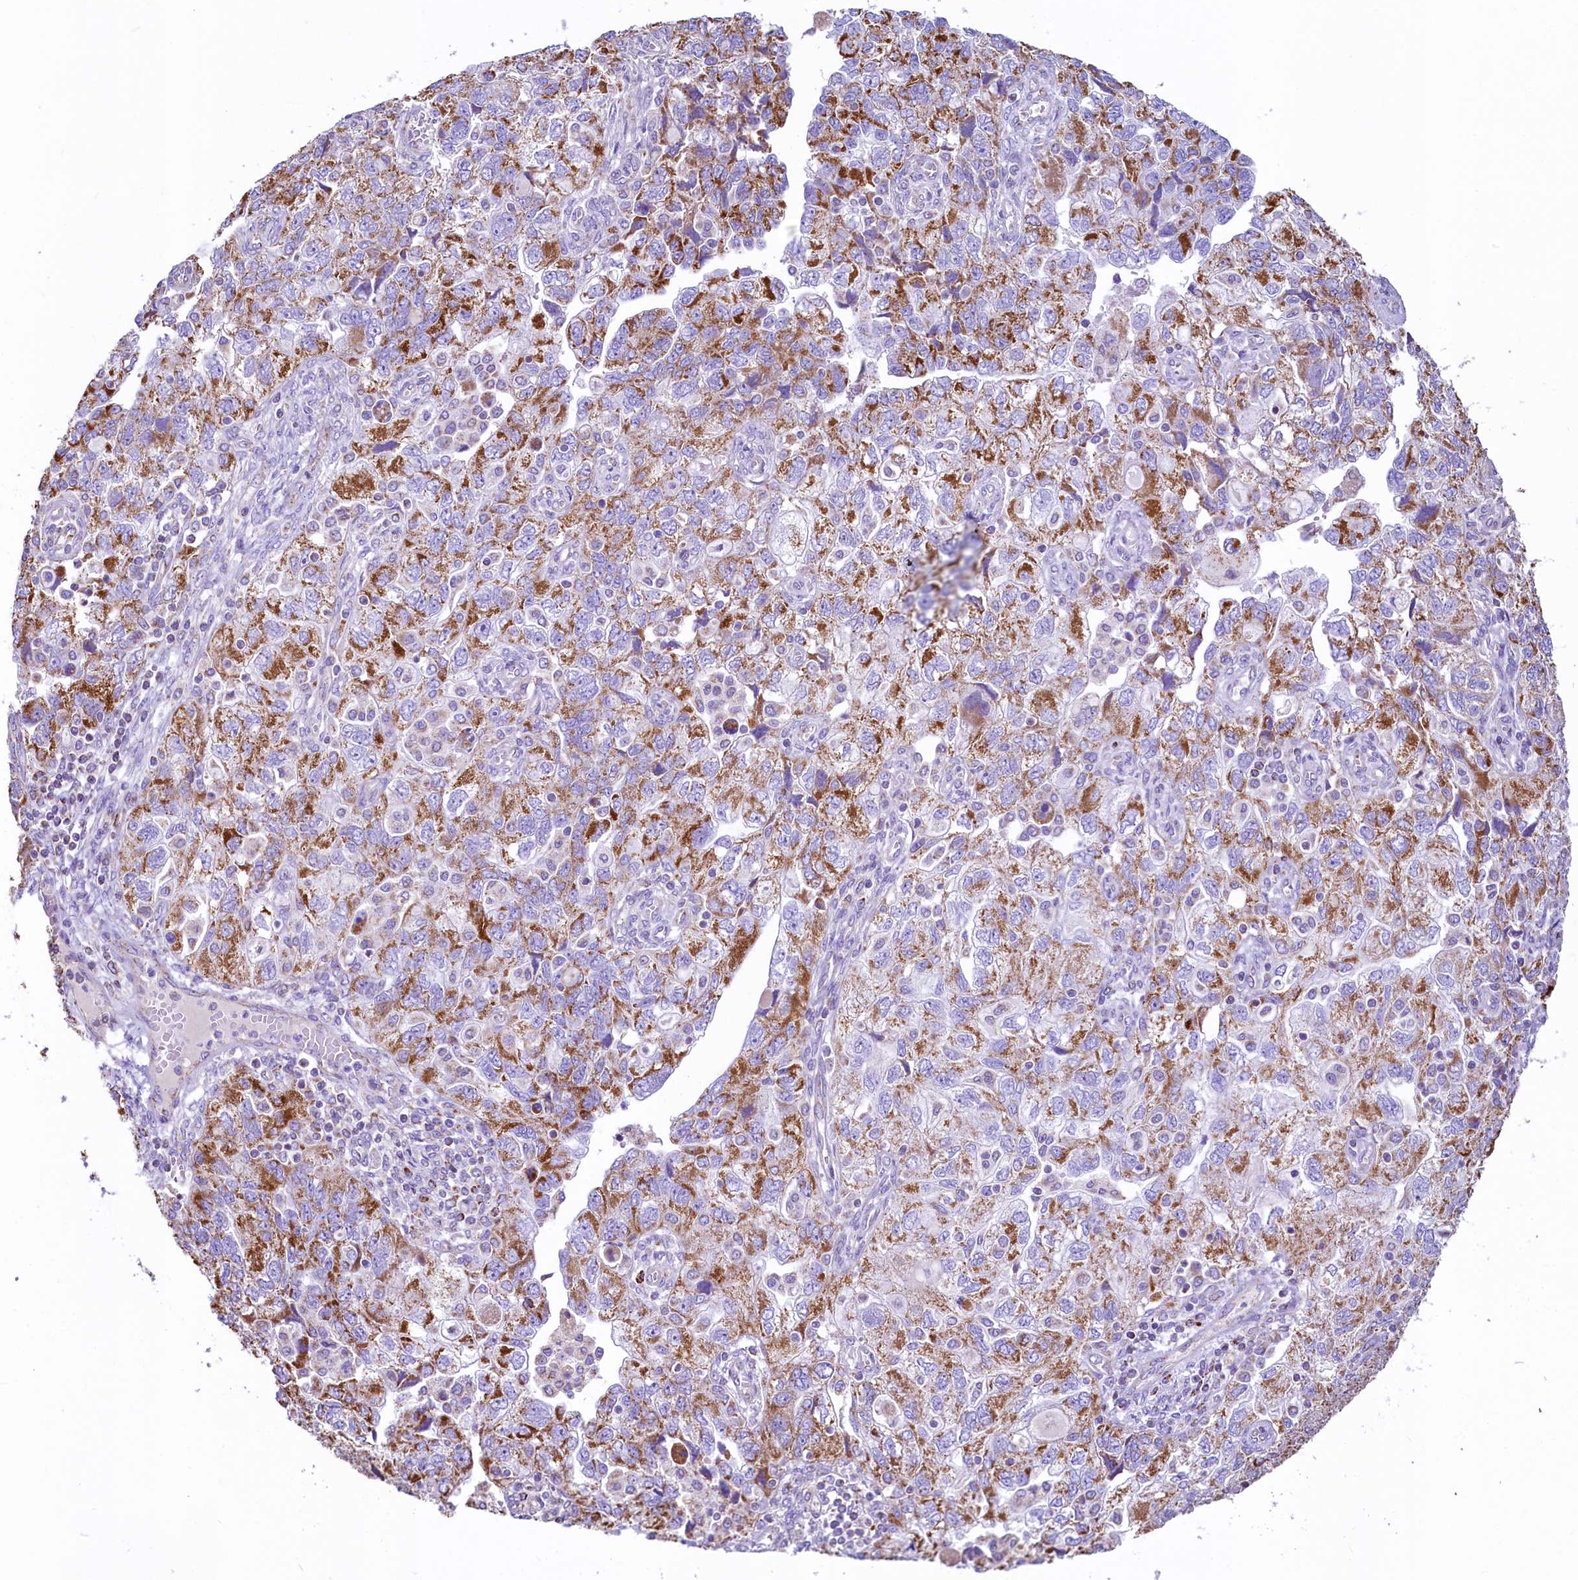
{"staining": {"intensity": "strong", "quantity": "25%-75%", "location": "cytoplasmic/membranous"}, "tissue": "ovarian cancer", "cell_type": "Tumor cells", "image_type": "cancer", "snomed": [{"axis": "morphology", "description": "Carcinoma, NOS"}, {"axis": "morphology", "description": "Cystadenocarcinoma, serous, NOS"}, {"axis": "topography", "description": "Ovary"}], "caption": "This is an image of IHC staining of ovarian cancer (serous cystadenocarcinoma), which shows strong staining in the cytoplasmic/membranous of tumor cells.", "gene": "IDH3A", "patient": {"sex": "female", "age": 69}}